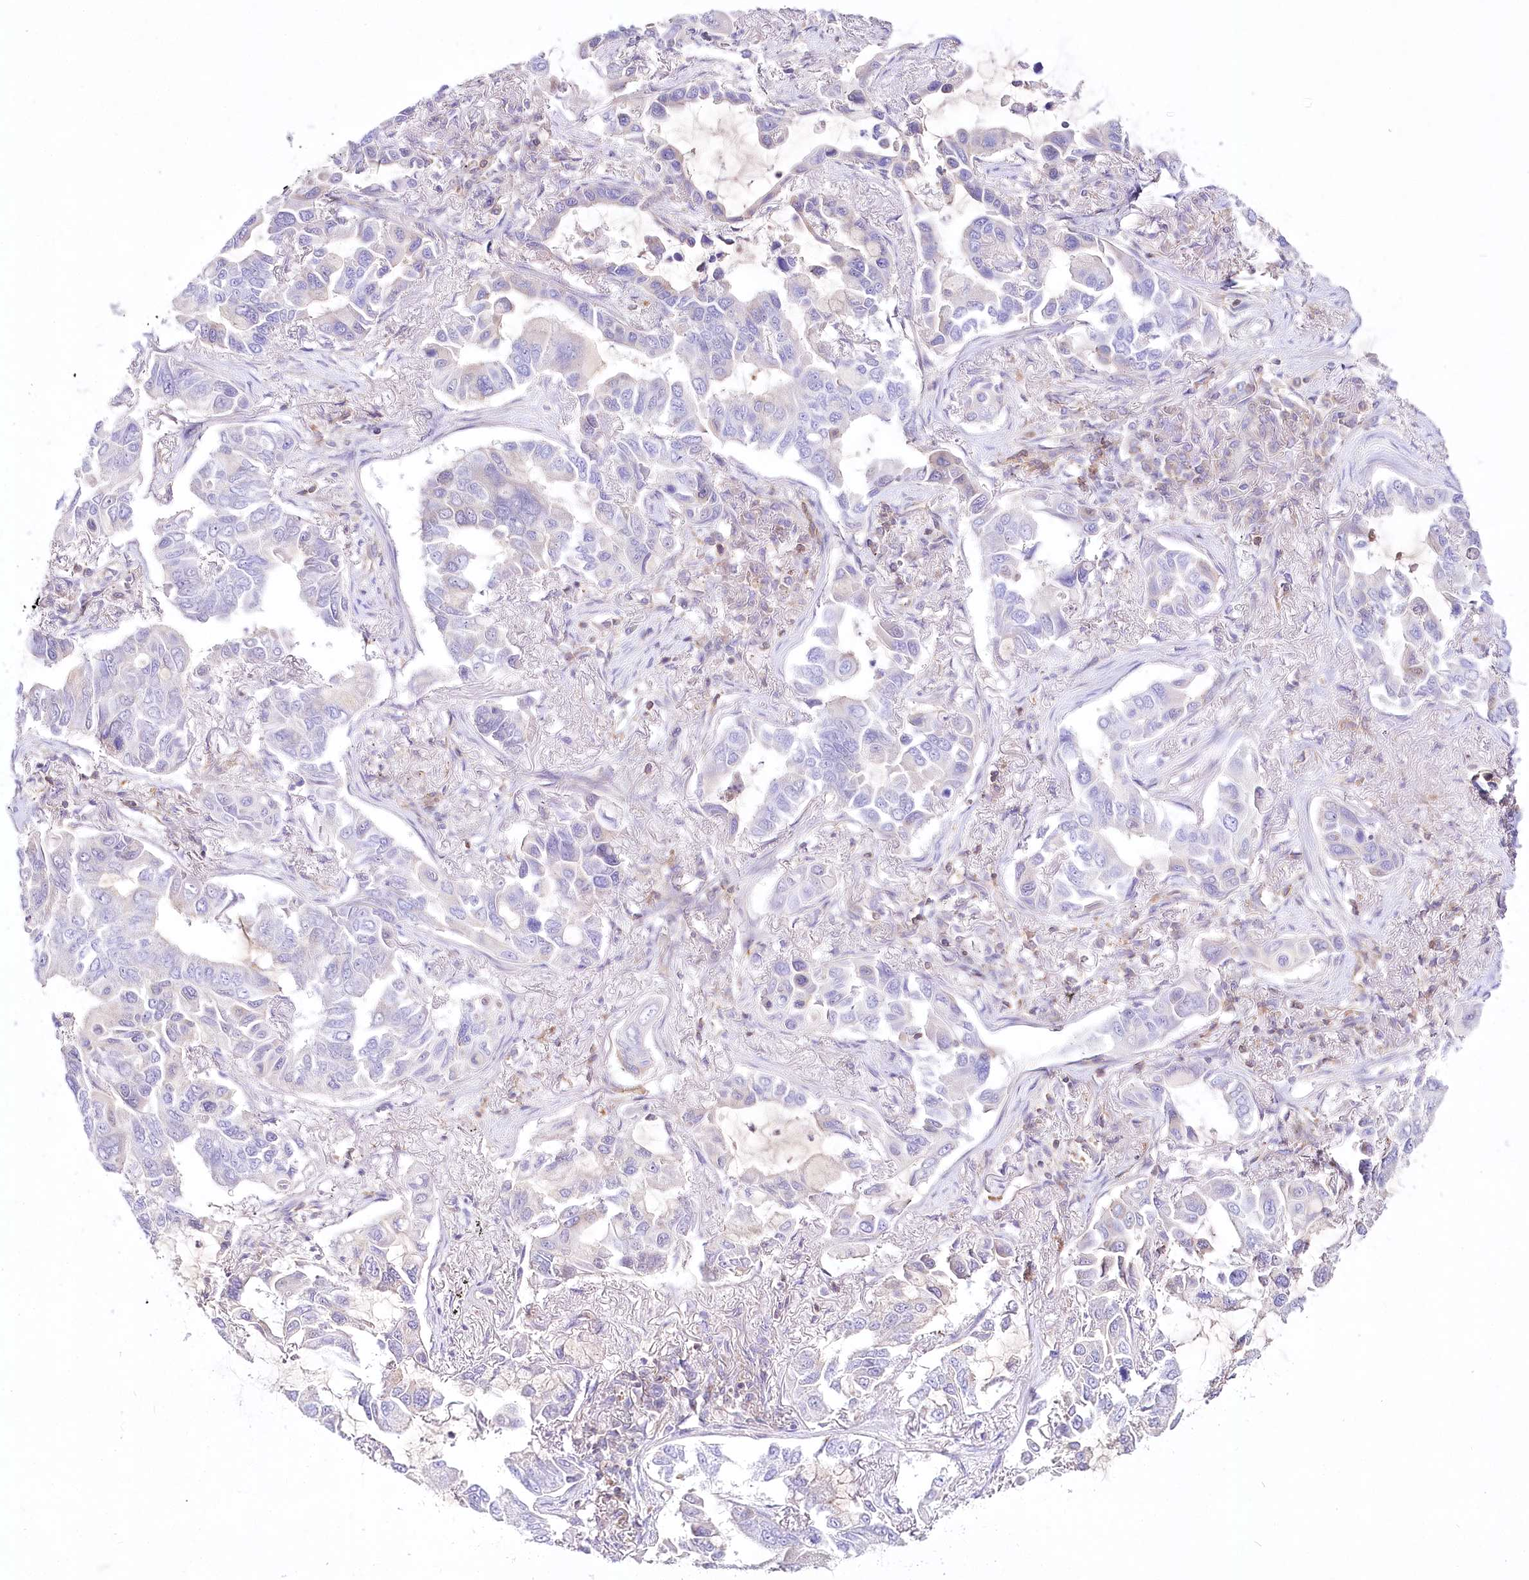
{"staining": {"intensity": "negative", "quantity": "none", "location": "none"}, "tissue": "lung cancer", "cell_type": "Tumor cells", "image_type": "cancer", "snomed": [{"axis": "morphology", "description": "Adenocarcinoma, NOS"}, {"axis": "topography", "description": "Lung"}], "caption": "This is a image of immunohistochemistry staining of lung cancer, which shows no staining in tumor cells.", "gene": "ABRAXAS2", "patient": {"sex": "male", "age": 64}}